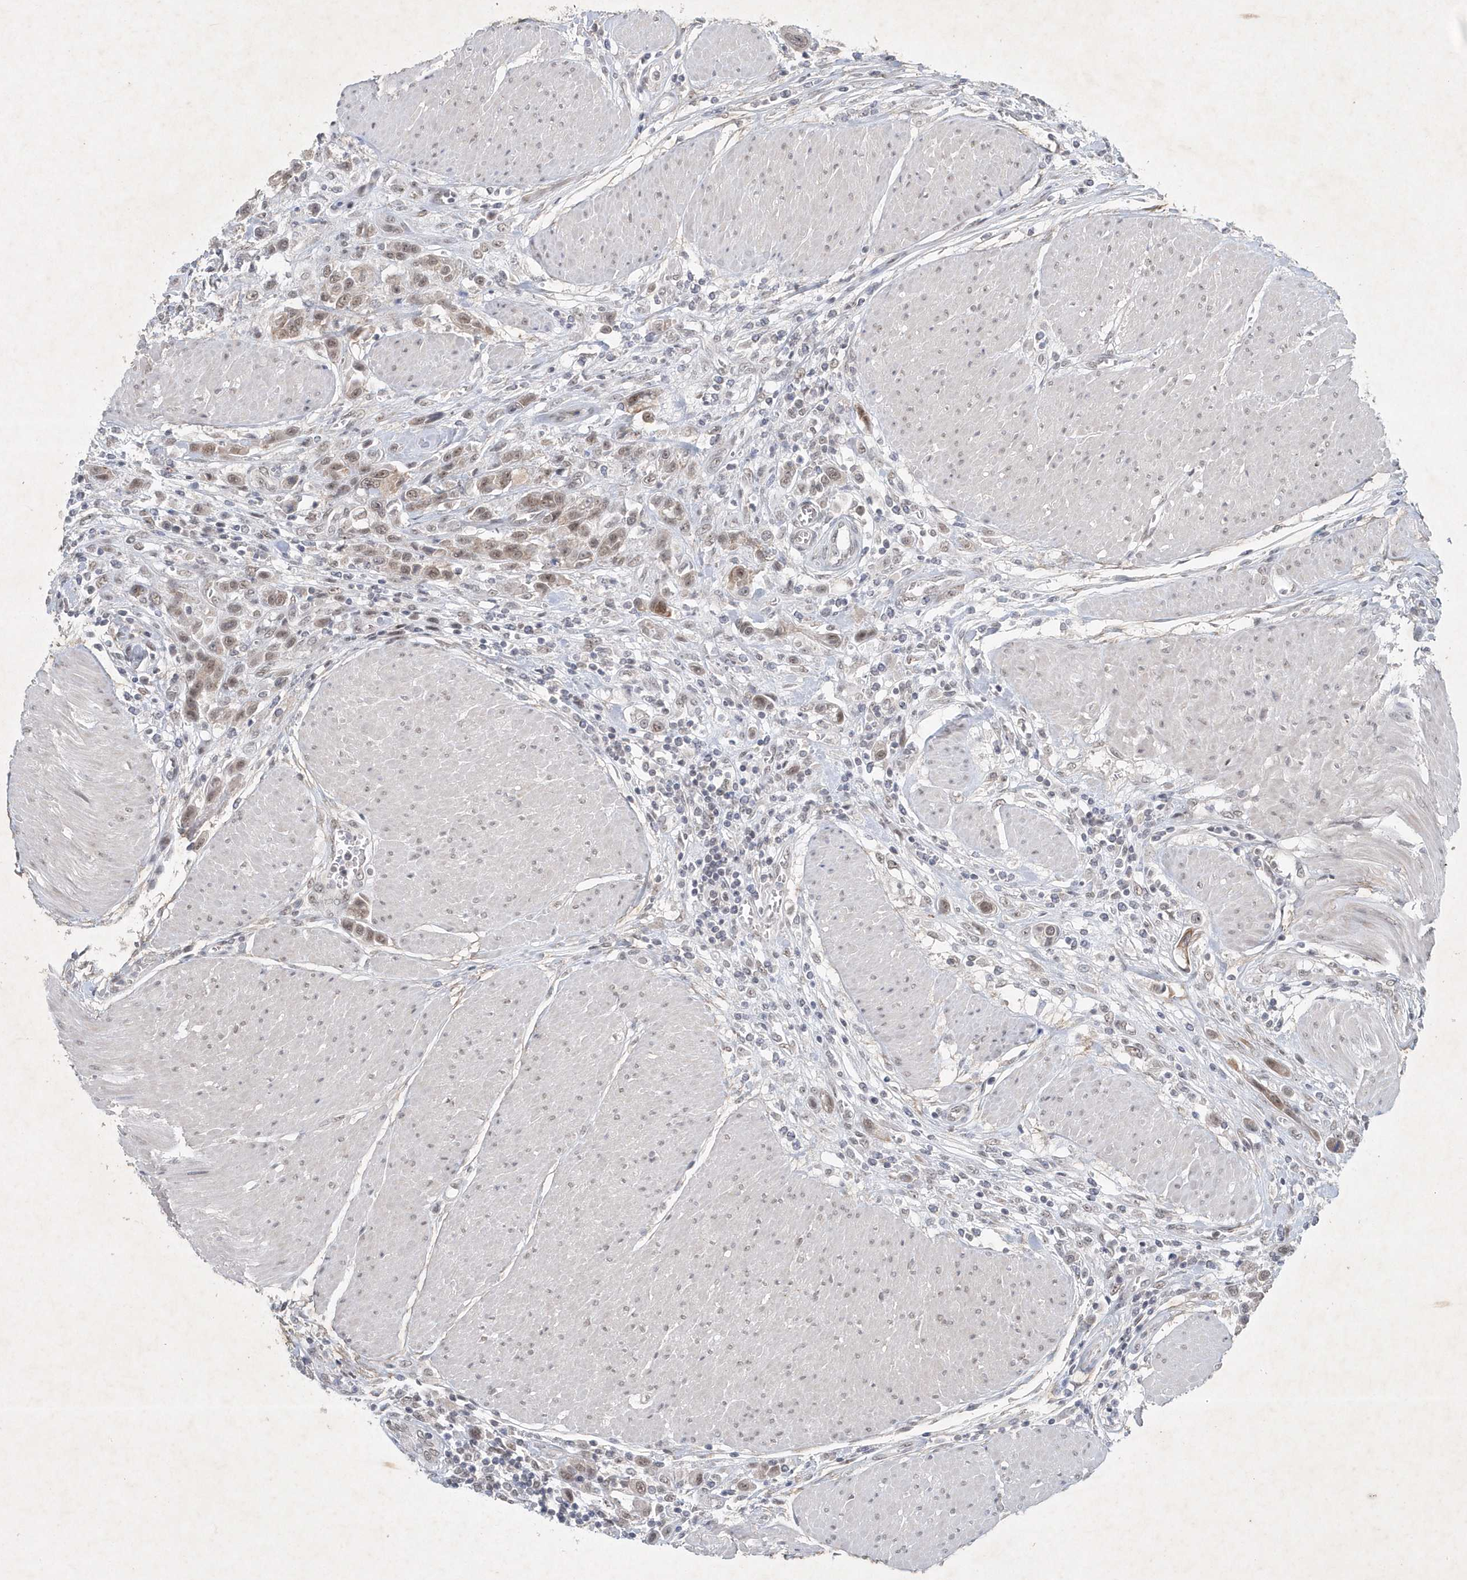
{"staining": {"intensity": "weak", "quantity": "25%-75%", "location": "nuclear"}, "tissue": "urothelial cancer", "cell_type": "Tumor cells", "image_type": "cancer", "snomed": [{"axis": "morphology", "description": "Urothelial carcinoma, High grade"}, {"axis": "topography", "description": "Urinary bladder"}], "caption": "Immunohistochemical staining of urothelial carcinoma (high-grade) demonstrates low levels of weak nuclear positivity in about 25%-75% of tumor cells.", "gene": "ZBTB9", "patient": {"sex": "male", "age": 50}}